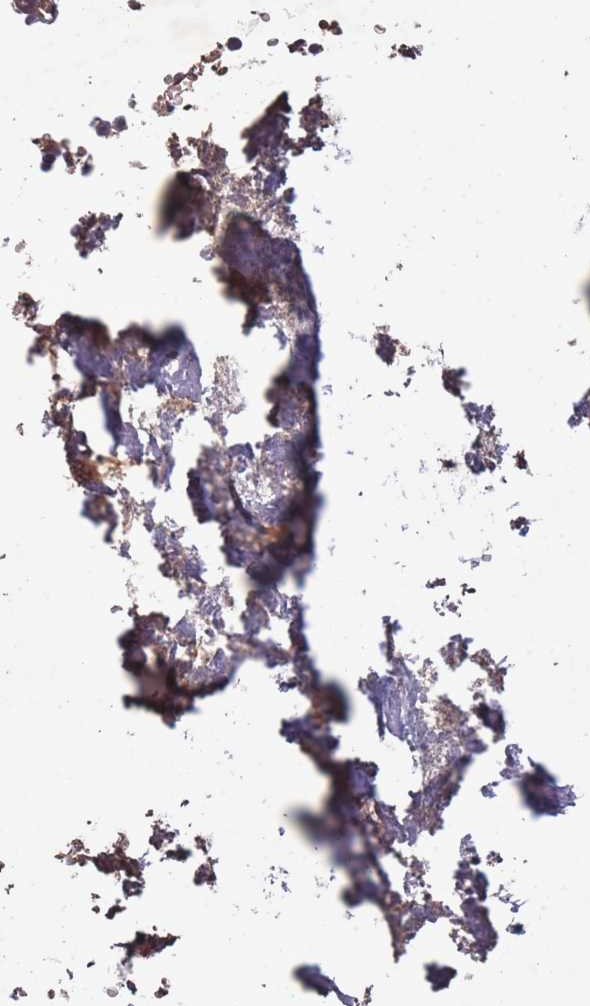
{"staining": {"intensity": "weak", "quantity": "<25%", "location": "cytoplasmic/membranous"}, "tissue": "bone marrow", "cell_type": "Hematopoietic cells", "image_type": "normal", "snomed": [{"axis": "morphology", "description": "Normal tissue, NOS"}, {"axis": "topography", "description": "Bone marrow"}], "caption": "An IHC image of normal bone marrow is shown. There is no staining in hematopoietic cells of bone marrow.", "gene": "OR2V1", "patient": {"sex": "male", "age": 70}}